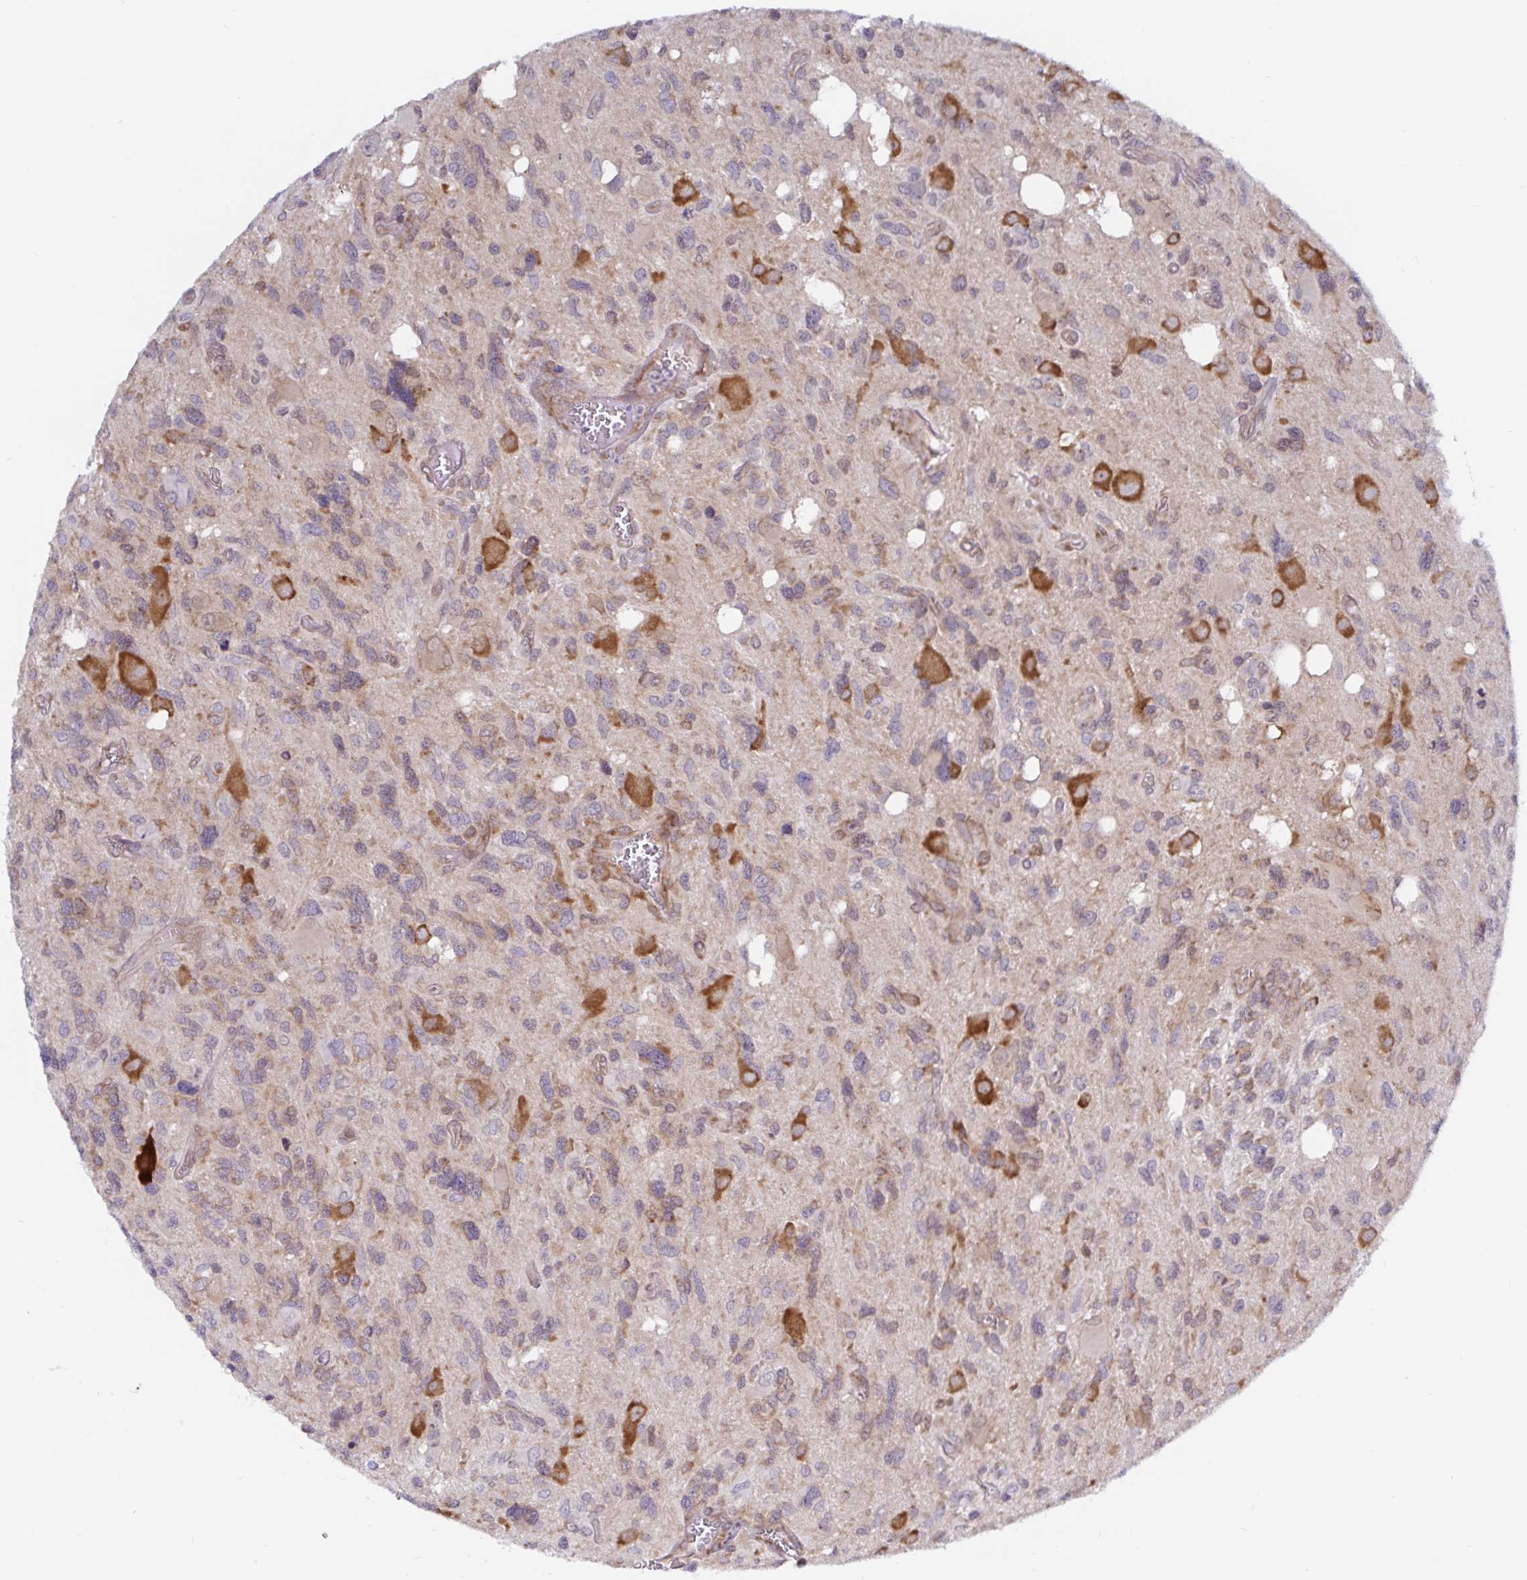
{"staining": {"intensity": "moderate", "quantity": "25%-75%", "location": "cytoplasmic/membranous"}, "tissue": "glioma", "cell_type": "Tumor cells", "image_type": "cancer", "snomed": [{"axis": "morphology", "description": "Glioma, malignant, High grade"}, {"axis": "topography", "description": "Brain"}], "caption": "This image reveals immunohistochemistry (IHC) staining of human glioma, with medium moderate cytoplasmic/membranous staining in about 25%-75% of tumor cells.", "gene": "LARP1", "patient": {"sex": "male", "age": 49}}